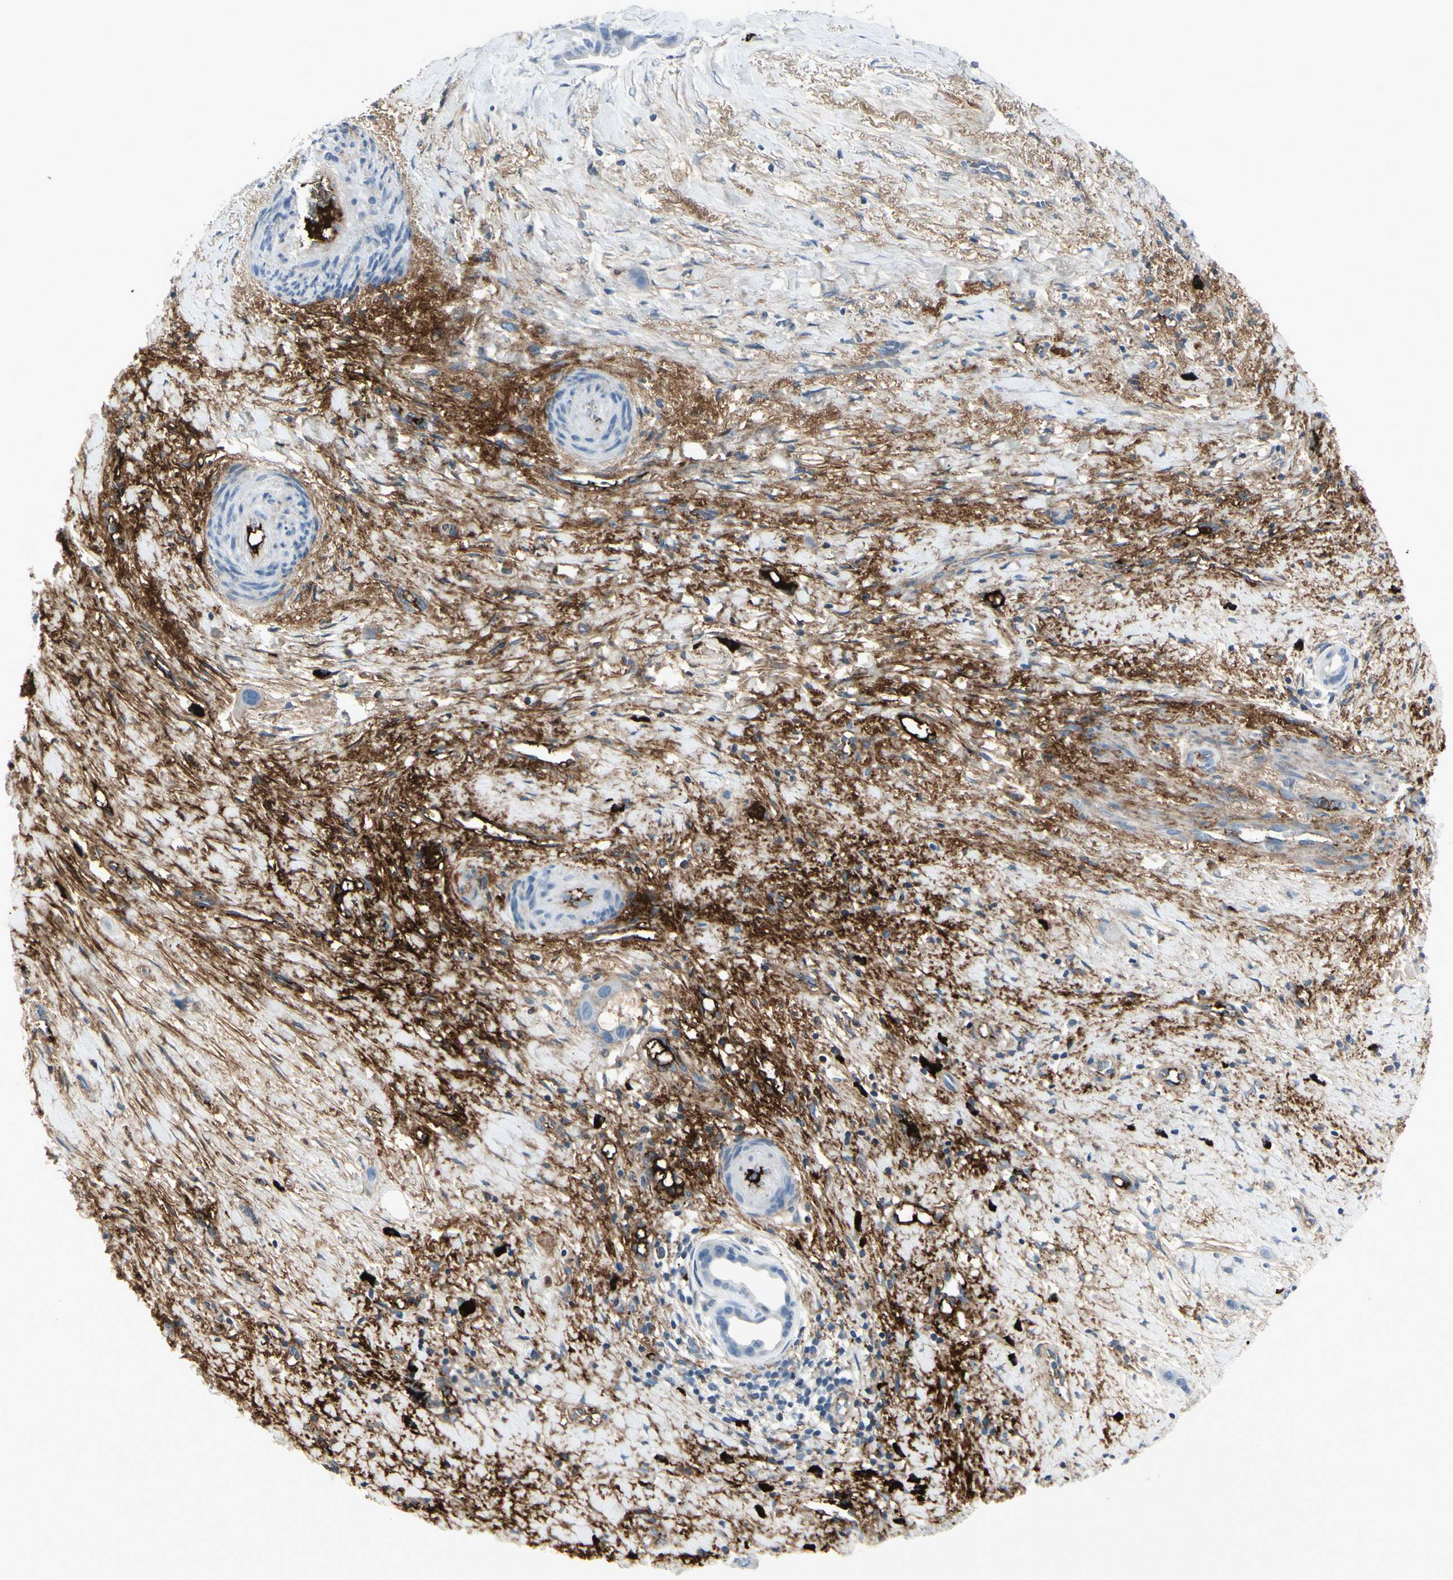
{"staining": {"intensity": "negative", "quantity": "none", "location": "none"}, "tissue": "liver cancer", "cell_type": "Tumor cells", "image_type": "cancer", "snomed": [{"axis": "morphology", "description": "Cholangiocarcinoma"}, {"axis": "topography", "description": "Liver"}], "caption": "Immunohistochemistry micrograph of neoplastic tissue: human liver cholangiocarcinoma stained with DAB (3,3'-diaminobenzidine) shows no significant protein expression in tumor cells.", "gene": "IGHG1", "patient": {"sex": "female", "age": 65}}